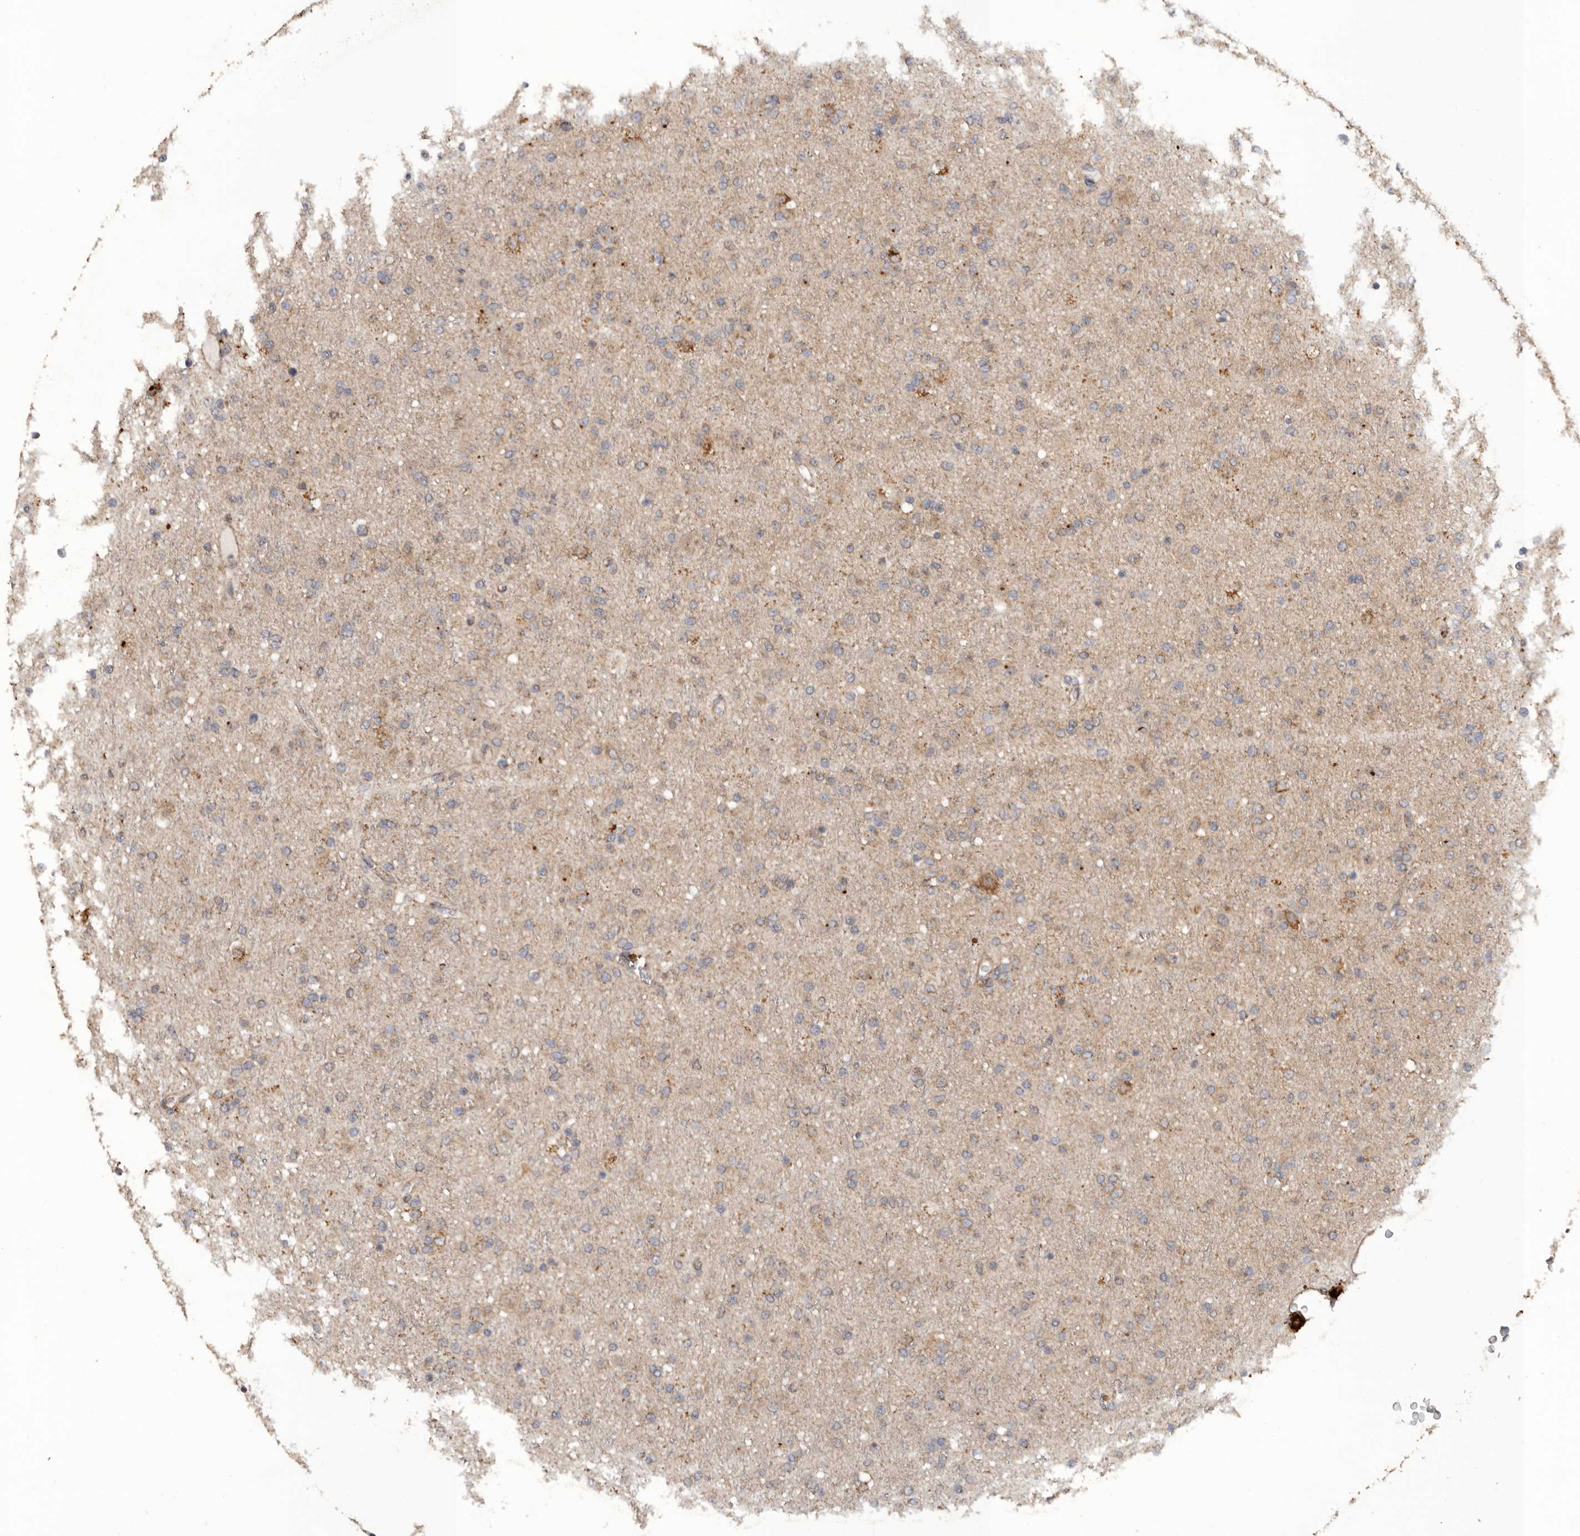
{"staining": {"intensity": "weak", "quantity": "25%-75%", "location": "cytoplasmic/membranous"}, "tissue": "glioma", "cell_type": "Tumor cells", "image_type": "cancer", "snomed": [{"axis": "morphology", "description": "Glioma, malignant, Low grade"}, {"axis": "topography", "description": "Brain"}], "caption": "This is an image of IHC staining of malignant glioma (low-grade), which shows weak positivity in the cytoplasmic/membranous of tumor cells.", "gene": "PODXL2", "patient": {"sex": "male", "age": 65}}